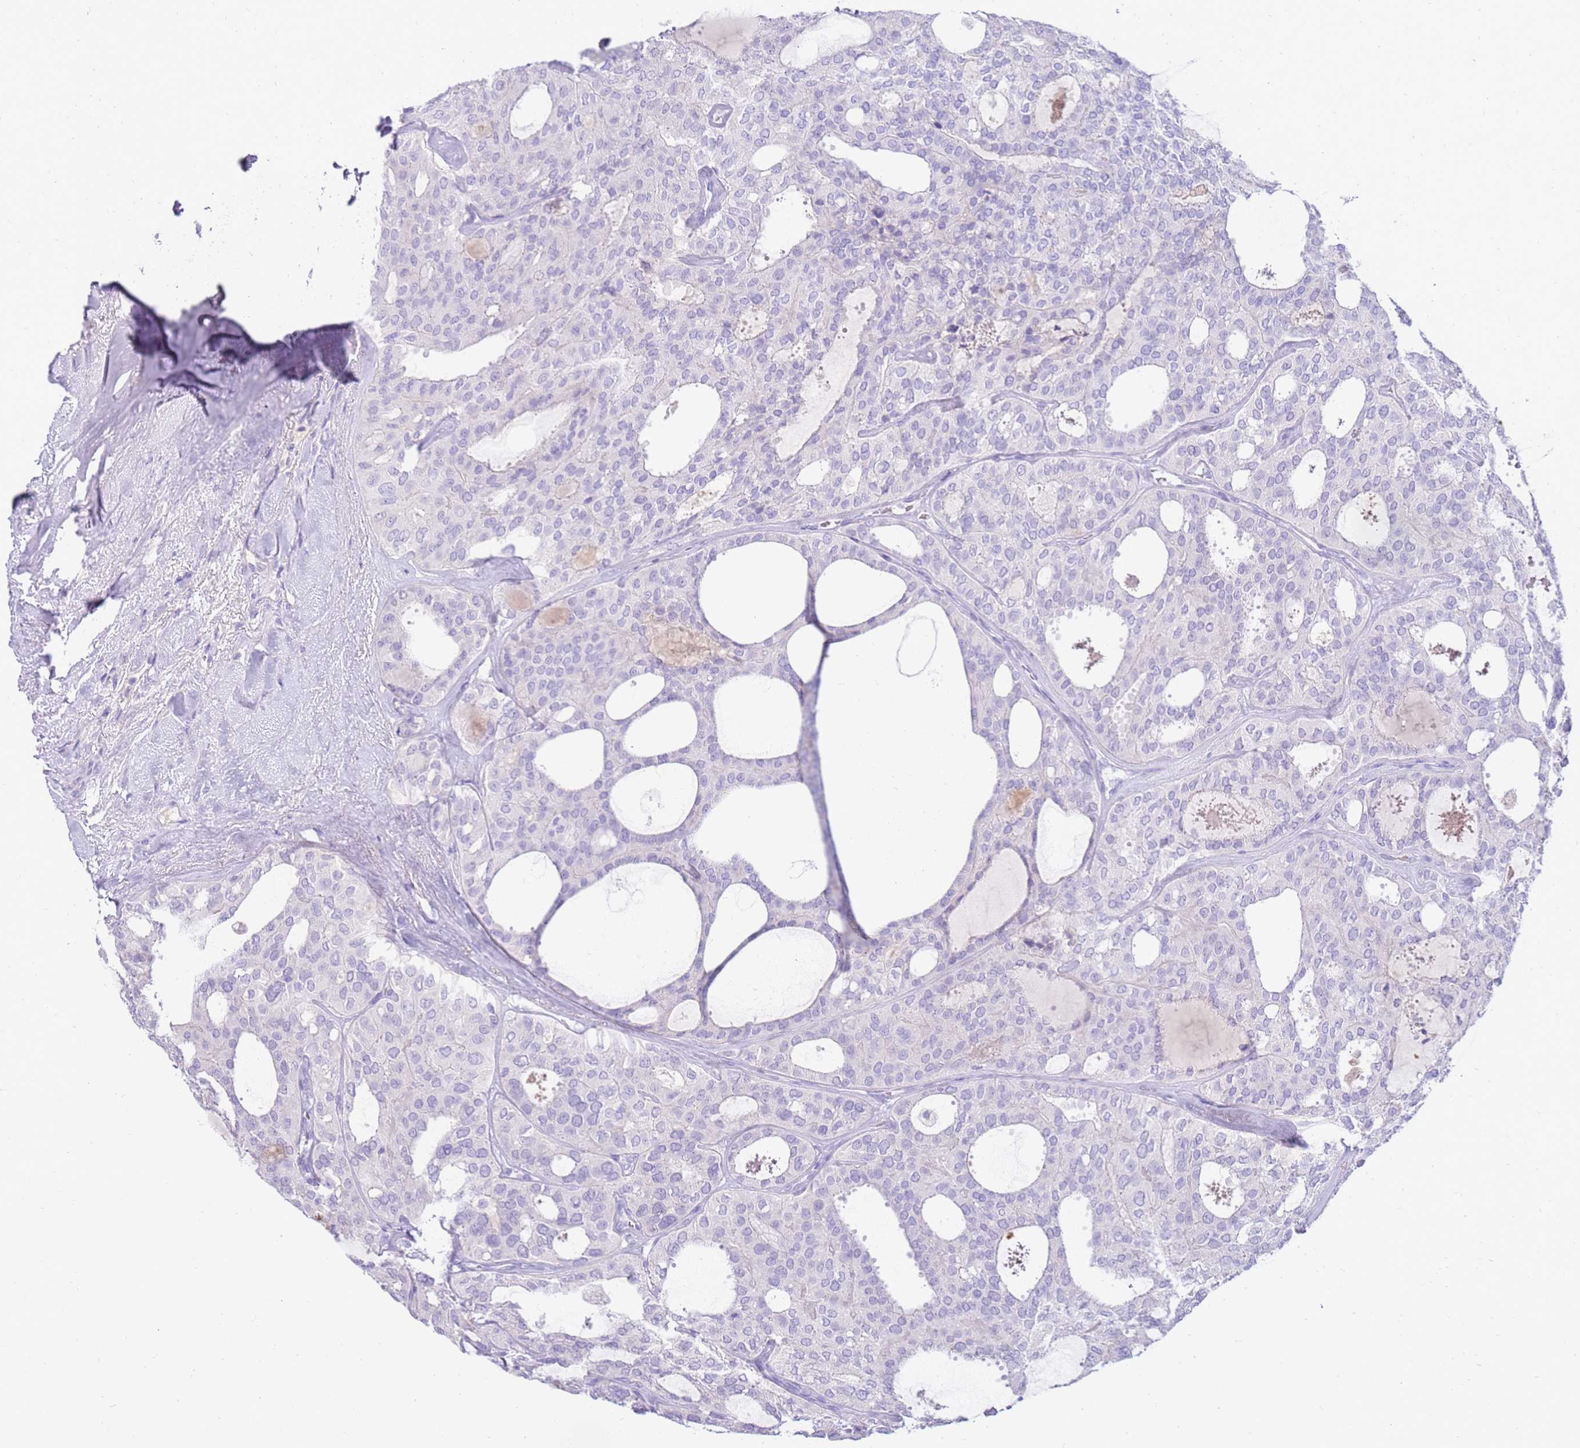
{"staining": {"intensity": "negative", "quantity": "none", "location": "none"}, "tissue": "thyroid cancer", "cell_type": "Tumor cells", "image_type": "cancer", "snomed": [{"axis": "morphology", "description": "Follicular adenoma carcinoma, NOS"}, {"axis": "topography", "description": "Thyroid gland"}], "caption": "DAB immunohistochemical staining of thyroid follicular adenoma carcinoma exhibits no significant staining in tumor cells. The staining was performed using DAB (3,3'-diaminobenzidine) to visualize the protein expression in brown, while the nuclei were stained in blue with hematoxylin (Magnification: 20x).", "gene": "EVPLL", "patient": {"sex": "male", "age": 75}}